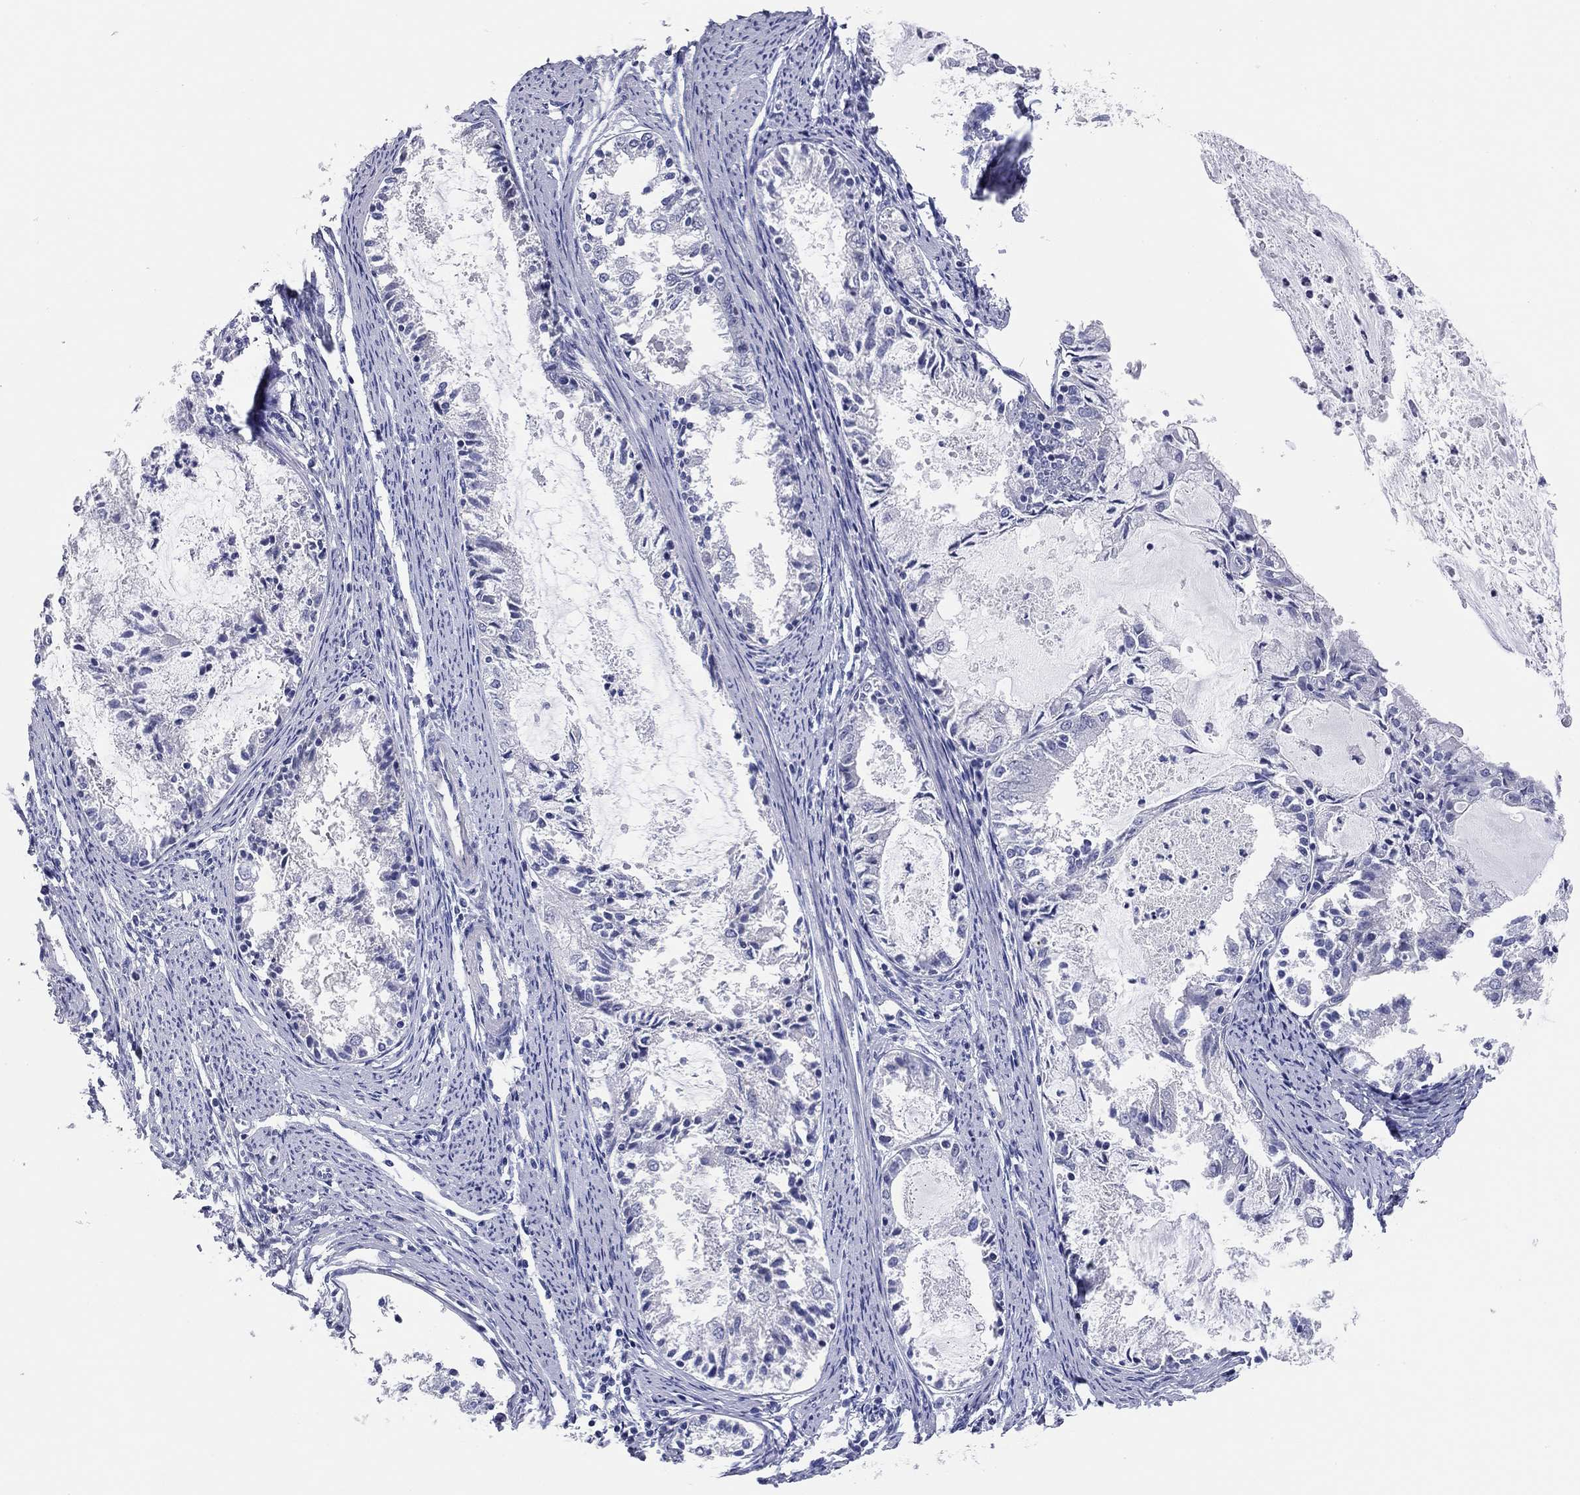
{"staining": {"intensity": "negative", "quantity": "none", "location": "none"}, "tissue": "endometrial cancer", "cell_type": "Tumor cells", "image_type": "cancer", "snomed": [{"axis": "morphology", "description": "Adenocarcinoma, NOS"}, {"axis": "topography", "description": "Endometrium"}], "caption": "Histopathology image shows no protein expression in tumor cells of endometrial adenocarcinoma tissue. (Stains: DAB (3,3'-diaminobenzidine) IHC with hematoxylin counter stain, Microscopy: brightfield microscopy at high magnification).", "gene": "TMEM221", "patient": {"sex": "female", "age": 57}}